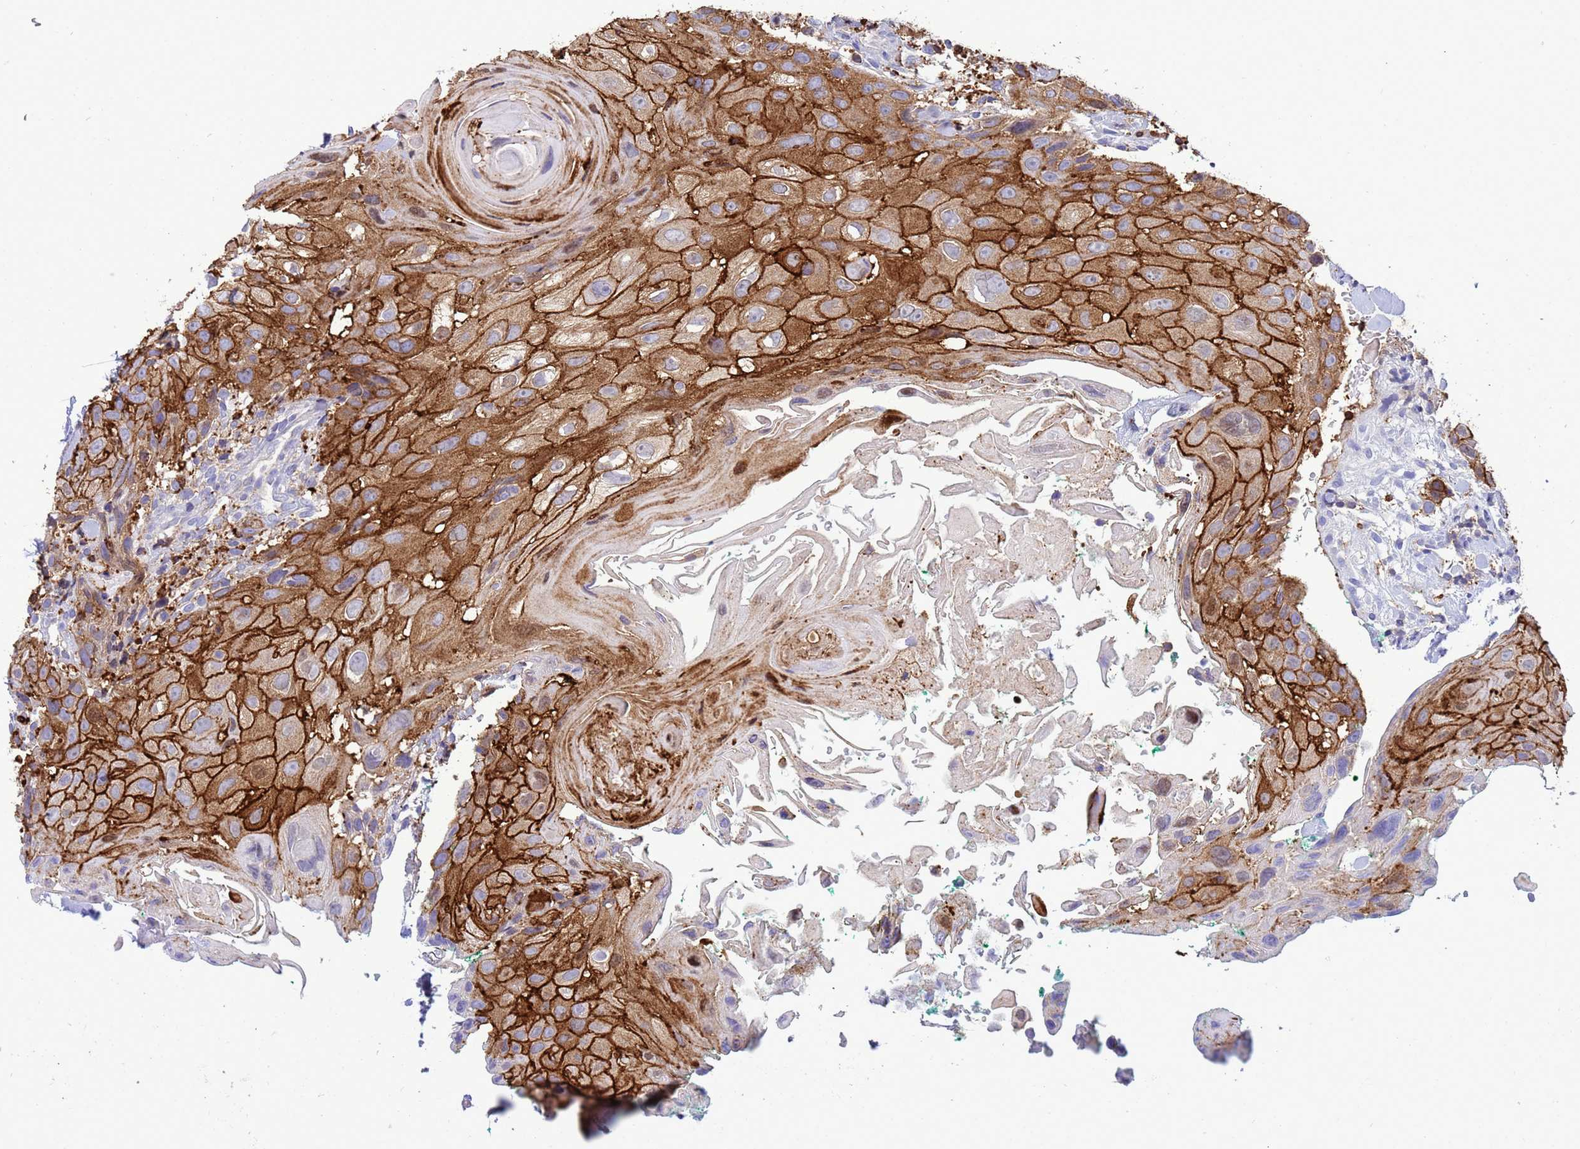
{"staining": {"intensity": "strong", "quantity": ">75%", "location": "cytoplasmic/membranous"}, "tissue": "head and neck cancer", "cell_type": "Tumor cells", "image_type": "cancer", "snomed": [{"axis": "morphology", "description": "Squamous cell carcinoma, NOS"}, {"axis": "topography", "description": "Head-Neck"}], "caption": "A micrograph of human head and neck squamous cell carcinoma stained for a protein demonstrates strong cytoplasmic/membranous brown staining in tumor cells. Ihc stains the protein in brown and the nuclei are stained blue.", "gene": "EZR", "patient": {"sex": "male", "age": 81}}